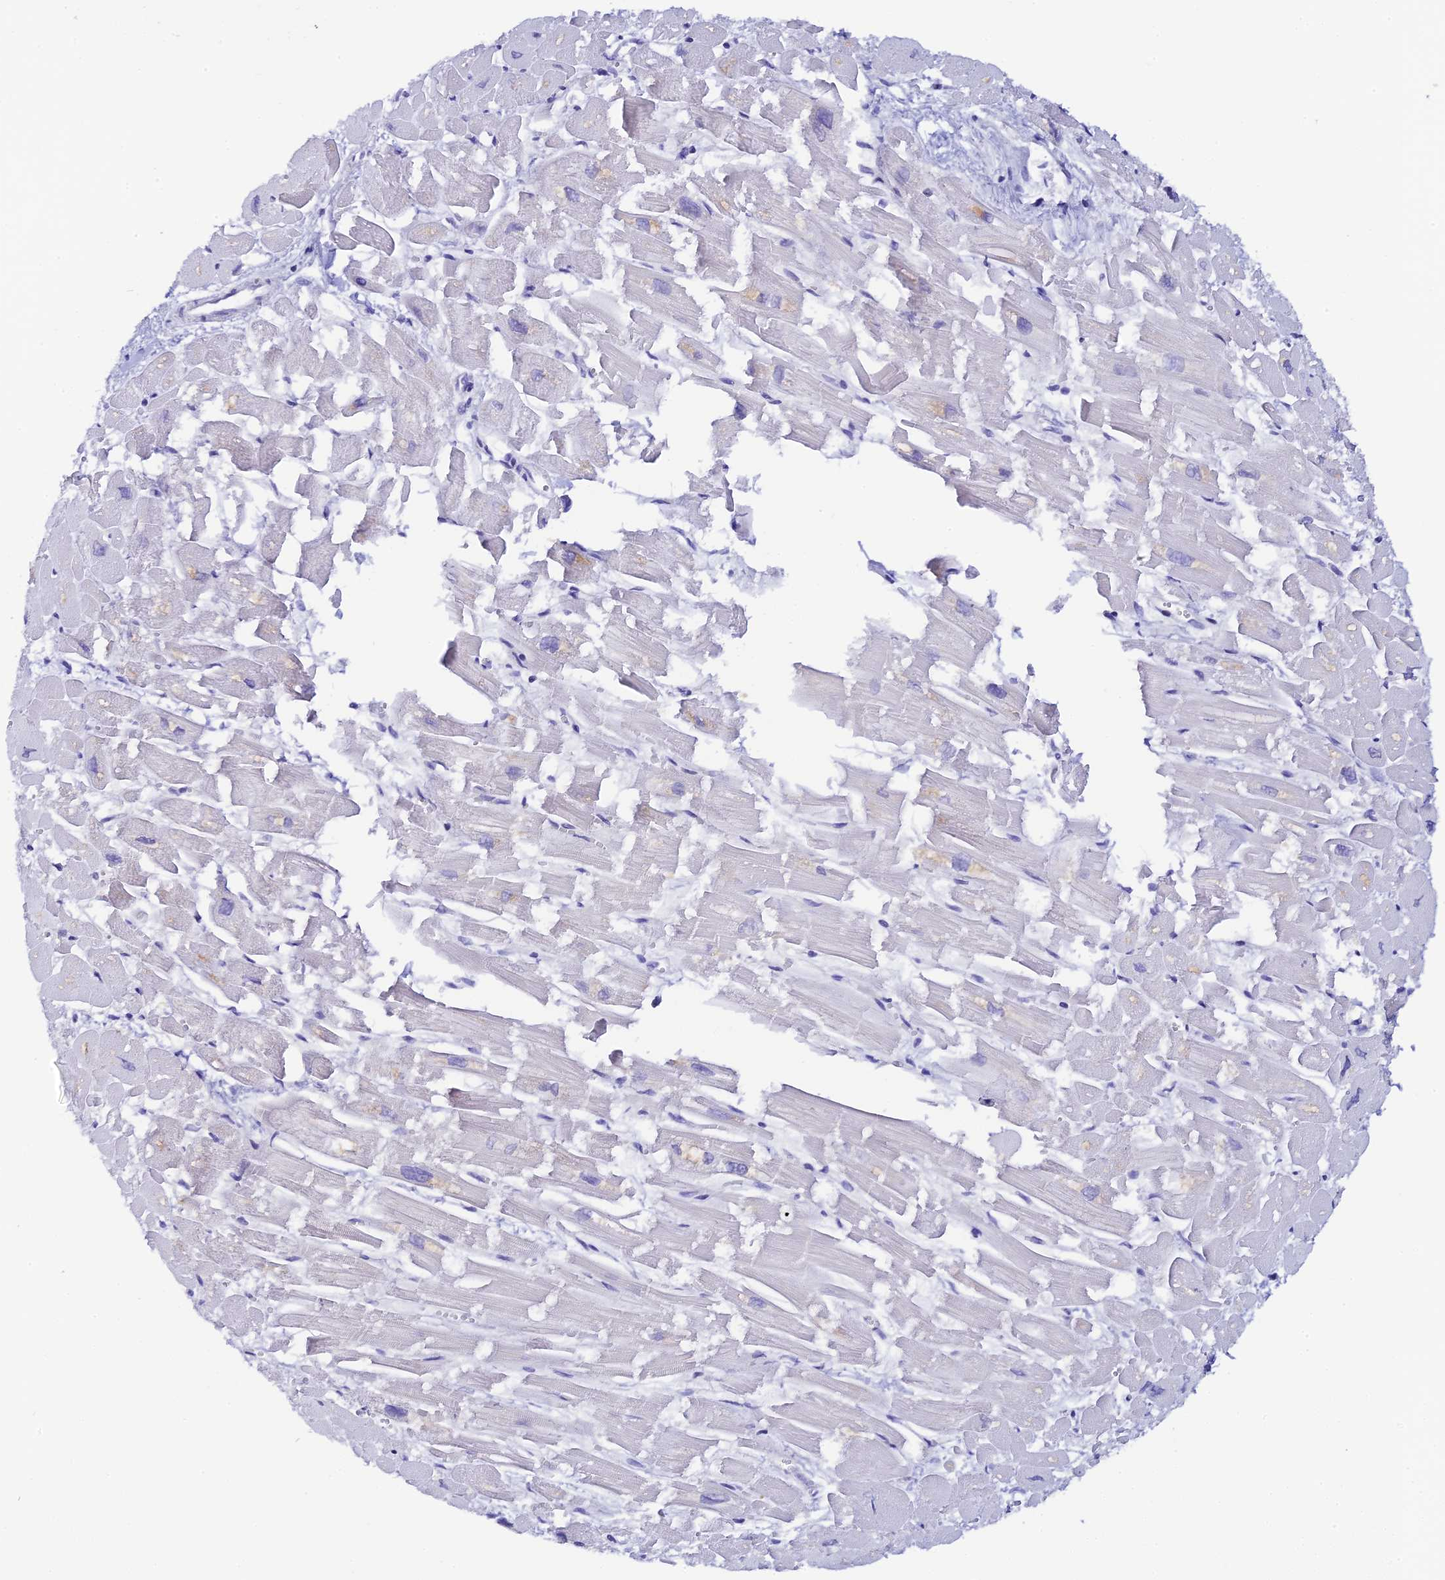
{"staining": {"intensity": "negative", "quantity": "none", "location": "none"}, "tissue": "heart muscle", "cell_type": "Cardiomyocytes", "image_type": "normal", "snomed": [{"axis": "morphology", "description": "Normal tissue, NOS"}, {"axis": "topography", "description": "Heart"}], "caption": "Immunohistochemistry histopathology image of unremarkable human heart muscle stained for a protein (brown), which reveals no staining in cardiomyocytes.", "gene": "RASGEF1B", "patient": {"sex": "male", "age": 54}}